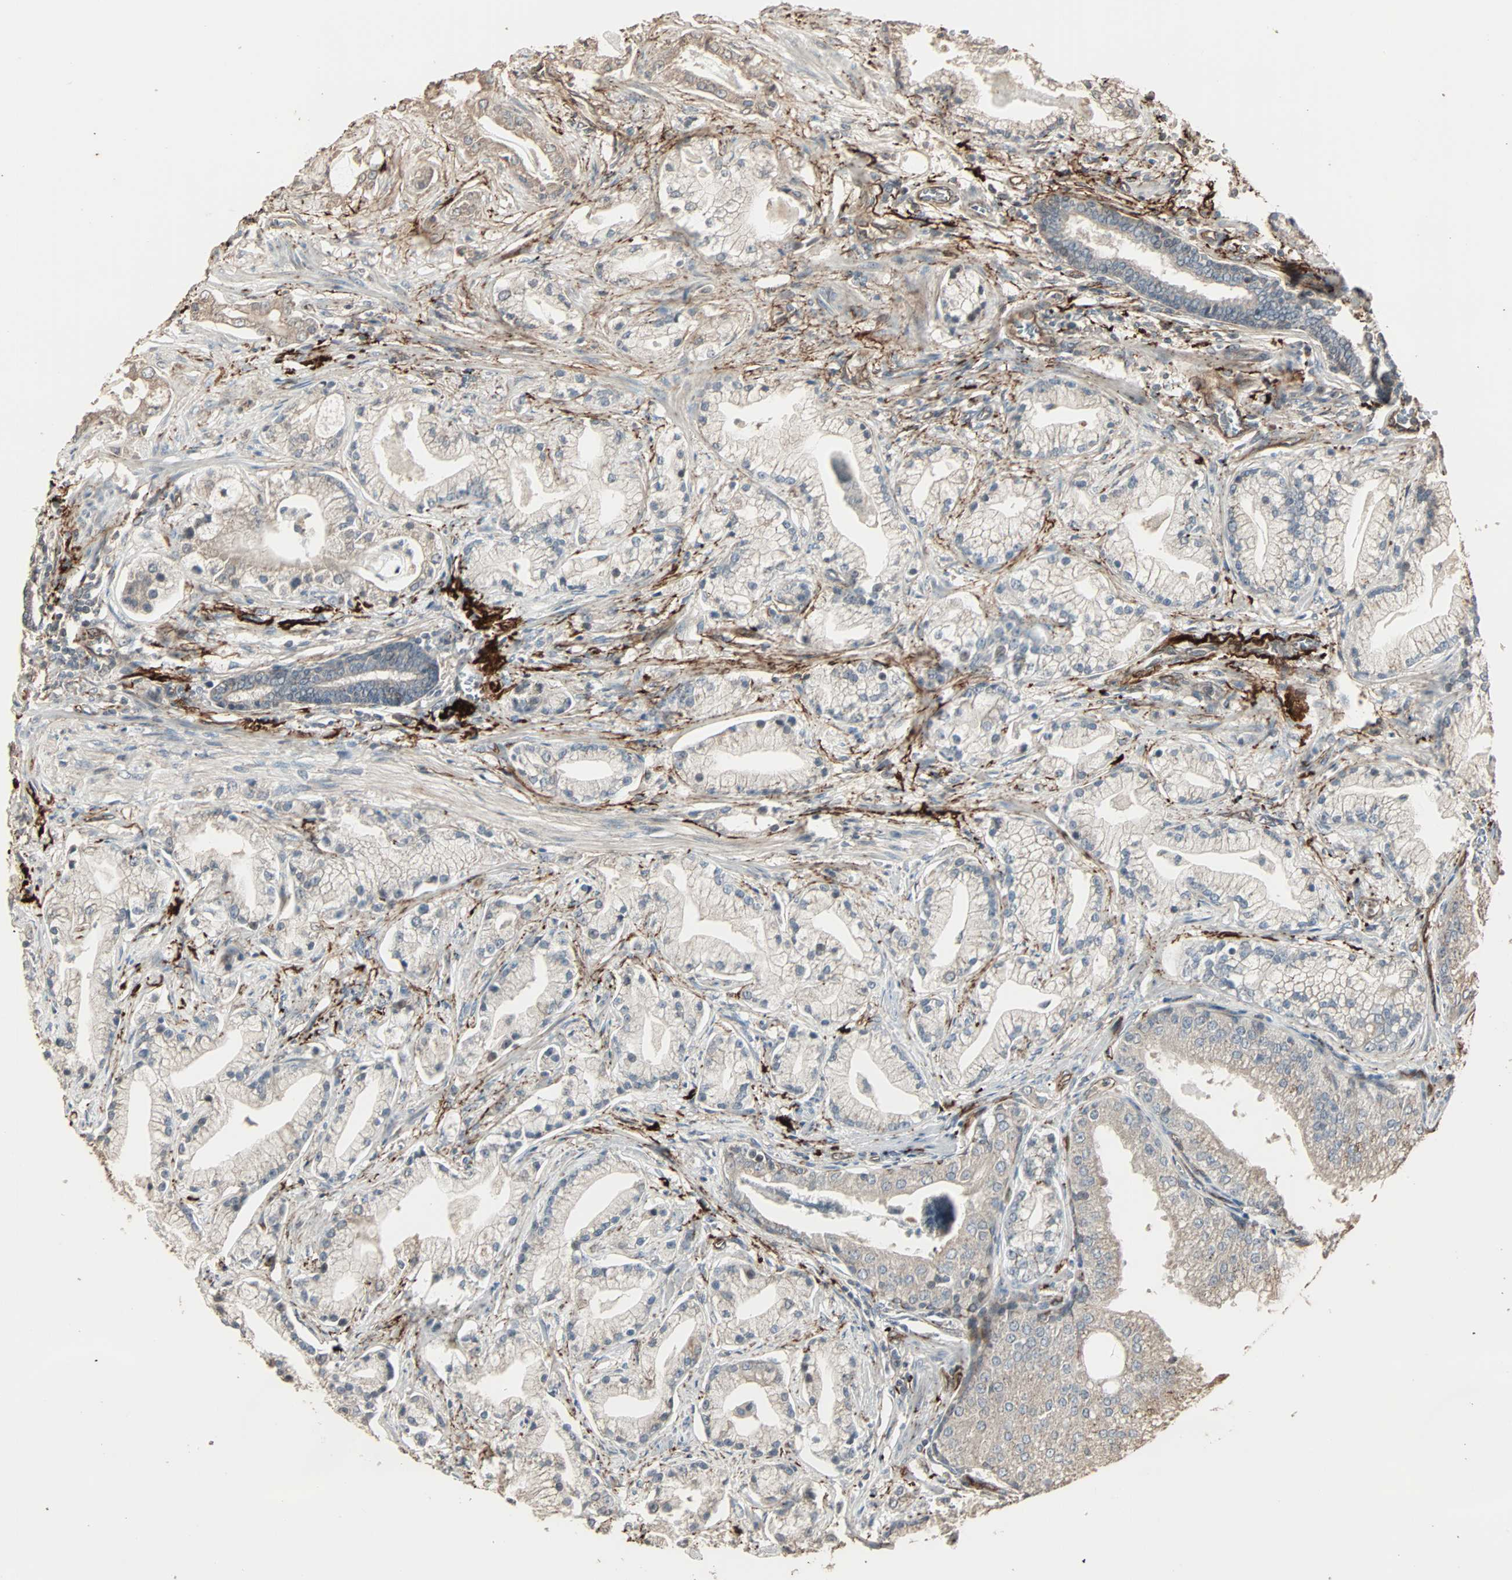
{"staining": {"intensity": "weak", "quantity": "25%-75%", "location": "cytoplasmic/membranous"}, "tissue": "prostate cancer", "cell_type": "Tumor cells", "image_type": "cancer", "snomed": [{"axis": "morphology", "description": "Adenocarcinoma, Low grade"}, {"axis": "topography", "description": "Prostate"}], "caption": "Prostate adenocarcinoma (low-grade) stained with a brown dye reveals weak cytoplasmic/membranous positive staining in approximately 25%-75% of tumor cells.", "gene": "CALCRL", "patient": {"sex": "male", "age": 59}}